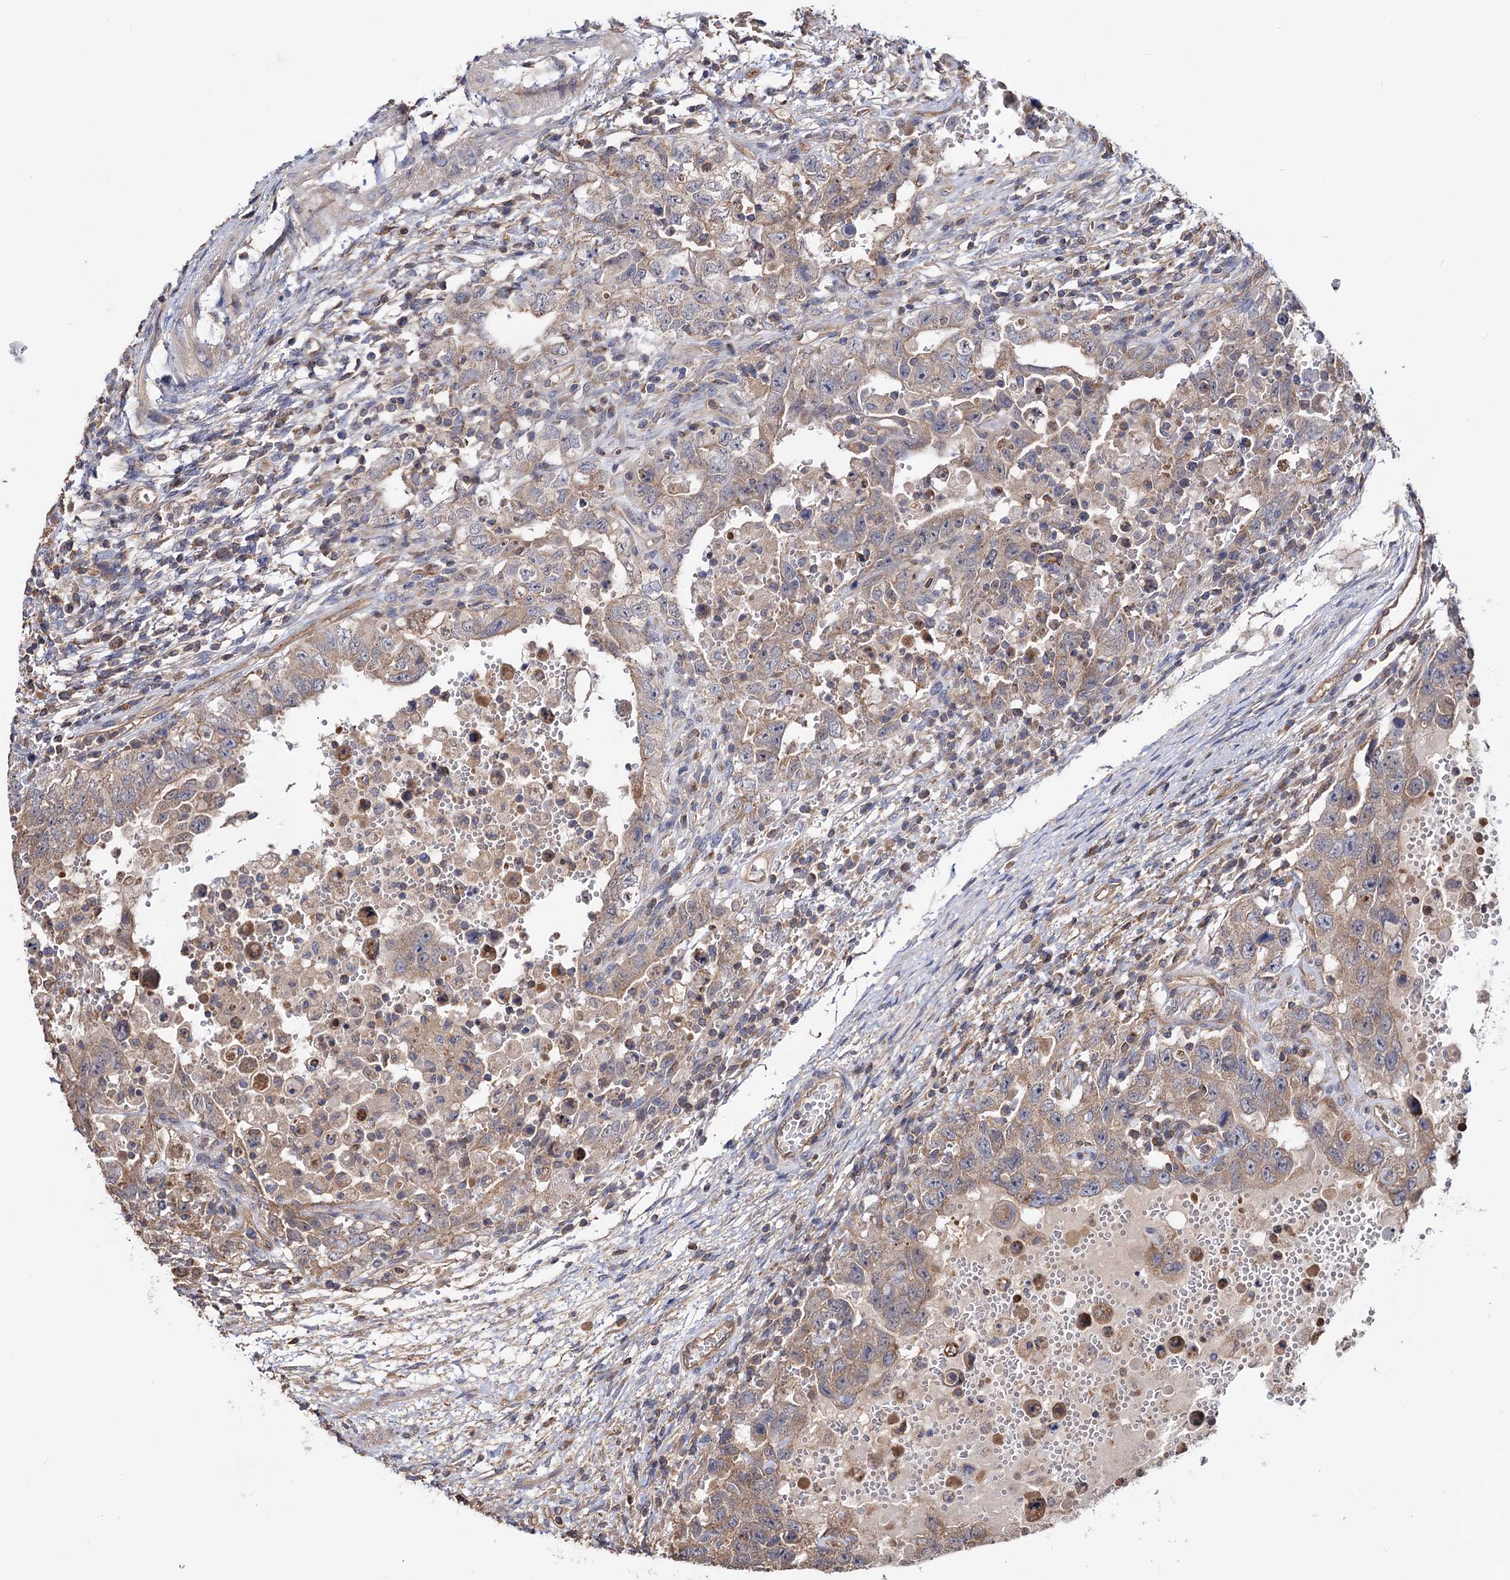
{"staining": {"intensity": "weak", "quantity": "25%-75%", "location": "cytoplasmic/membranous"}, "tissue": "testis cancer", "cell_type": "Tumor cells", "image_type": "cancer", "snomed": [{"axis": "morphology", "description": "Carcinoma, Embryonal, NOS"}, {"axis": "topography", "description": "Testis"}], "caption": "Protein expression analysis of testis cancer (embryonal carcinoma) shows weak cytoplasmic/membranous expression in approximately 25%-75% of tumor cells.", "gene": "IDI1", "patient": {"sex": "male", "age": 26}}